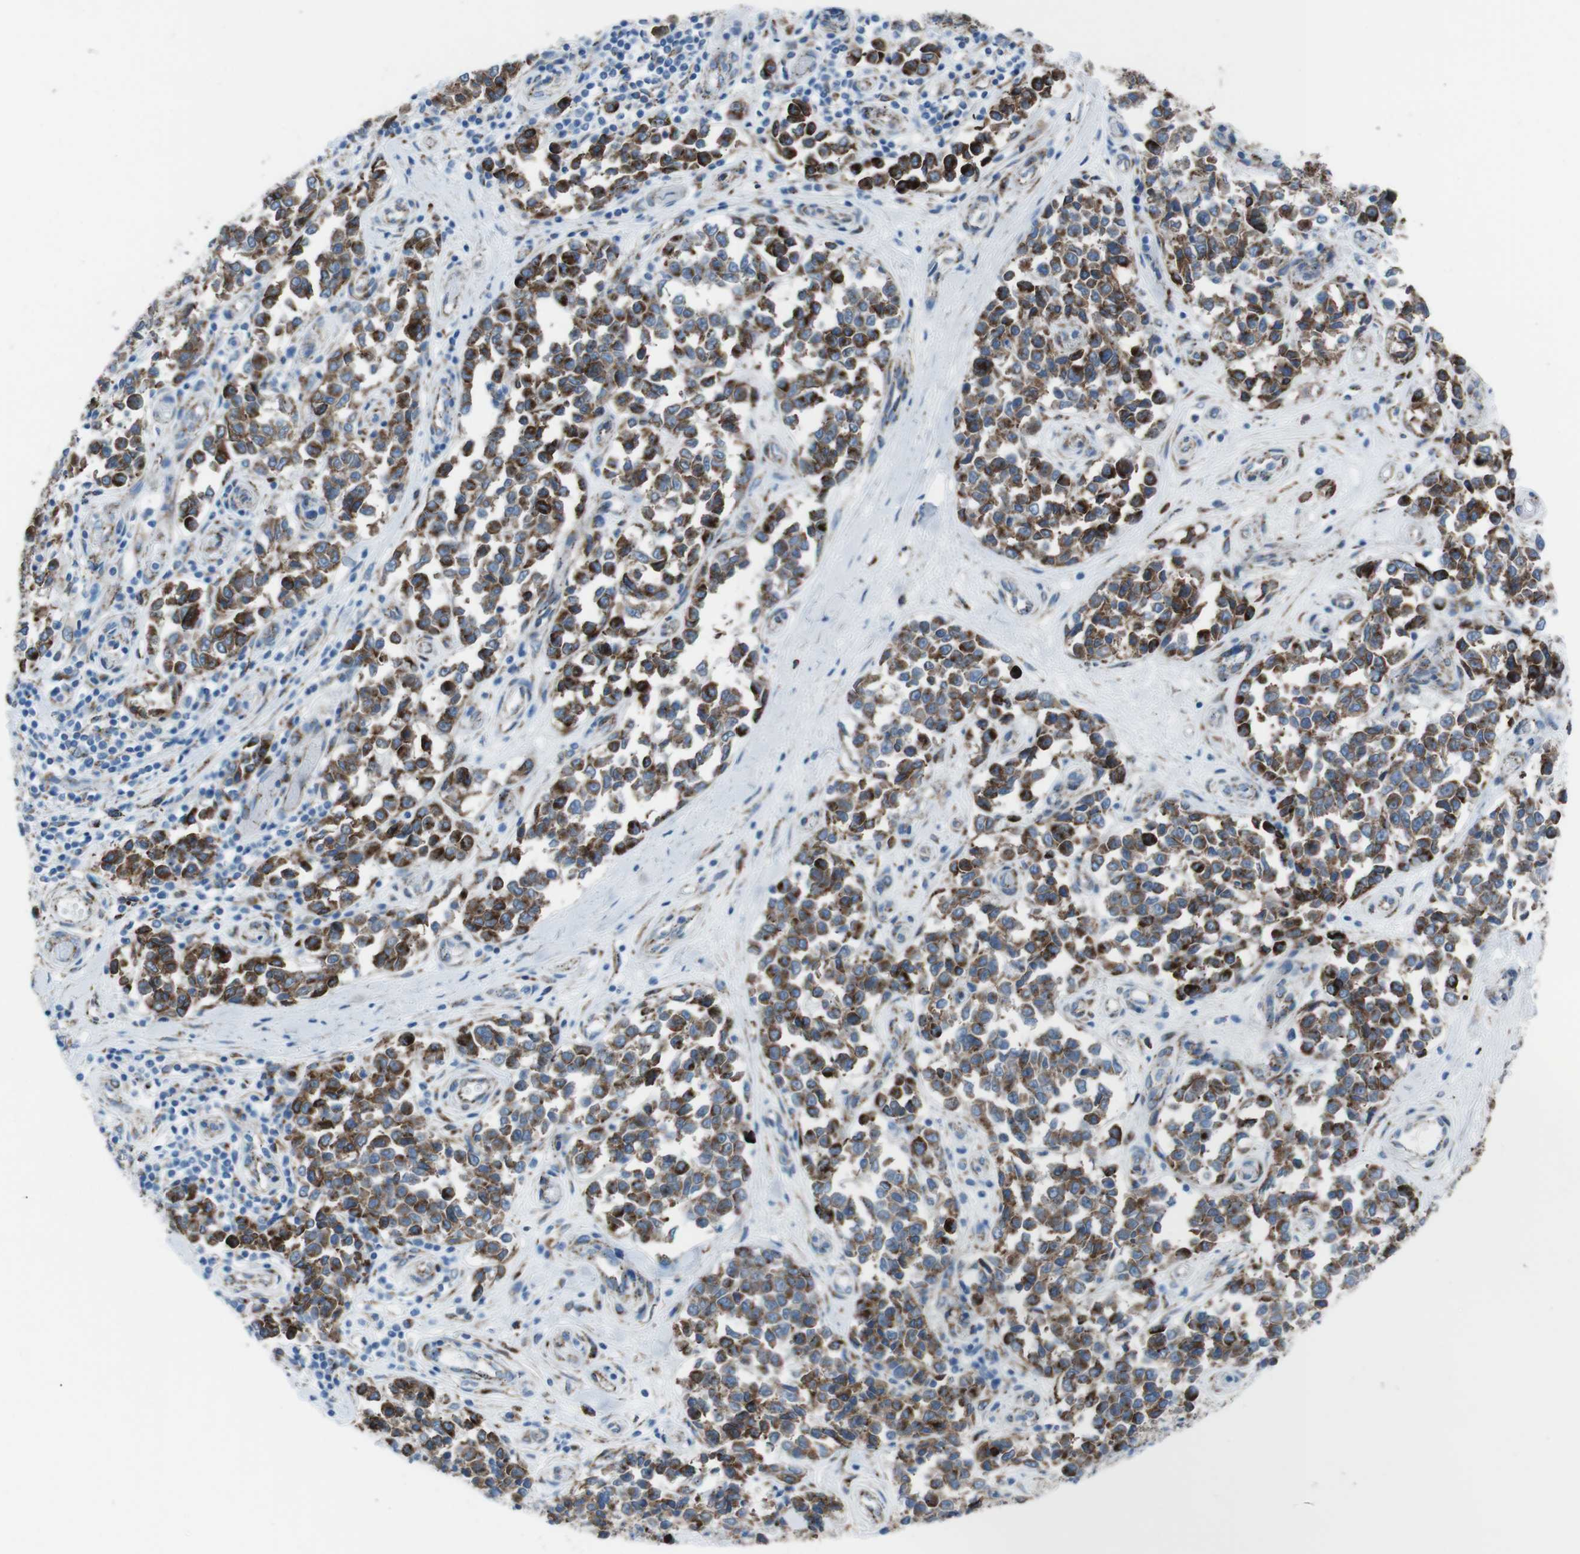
{"staining": {"intensity": "strong", "quantity": ">75%", "location": "cytoplasmic/membranous"}, "tissue": "melanoma", "cell_type": "Tumor cells", "image_type": "cancer", "snomed": [{"axis": "morphology", "description": "Malignant melanoma, NOS"}, {"axis": "topography", "description": "Skin"}], "caption": "Protein positivity by immunohistochemistry (IHC) demonstrates strong cytoplasmic/membranous staining in about >75% of tumor cells in melanoma. Using DAB (3,3'-diaminobenzidine) (brown) and hematoxylin (blue) stains, captured at high magnification using brightfield microscopy.", "gene": "SCARB2", "patient": {"sex": "female", "age": 64}}